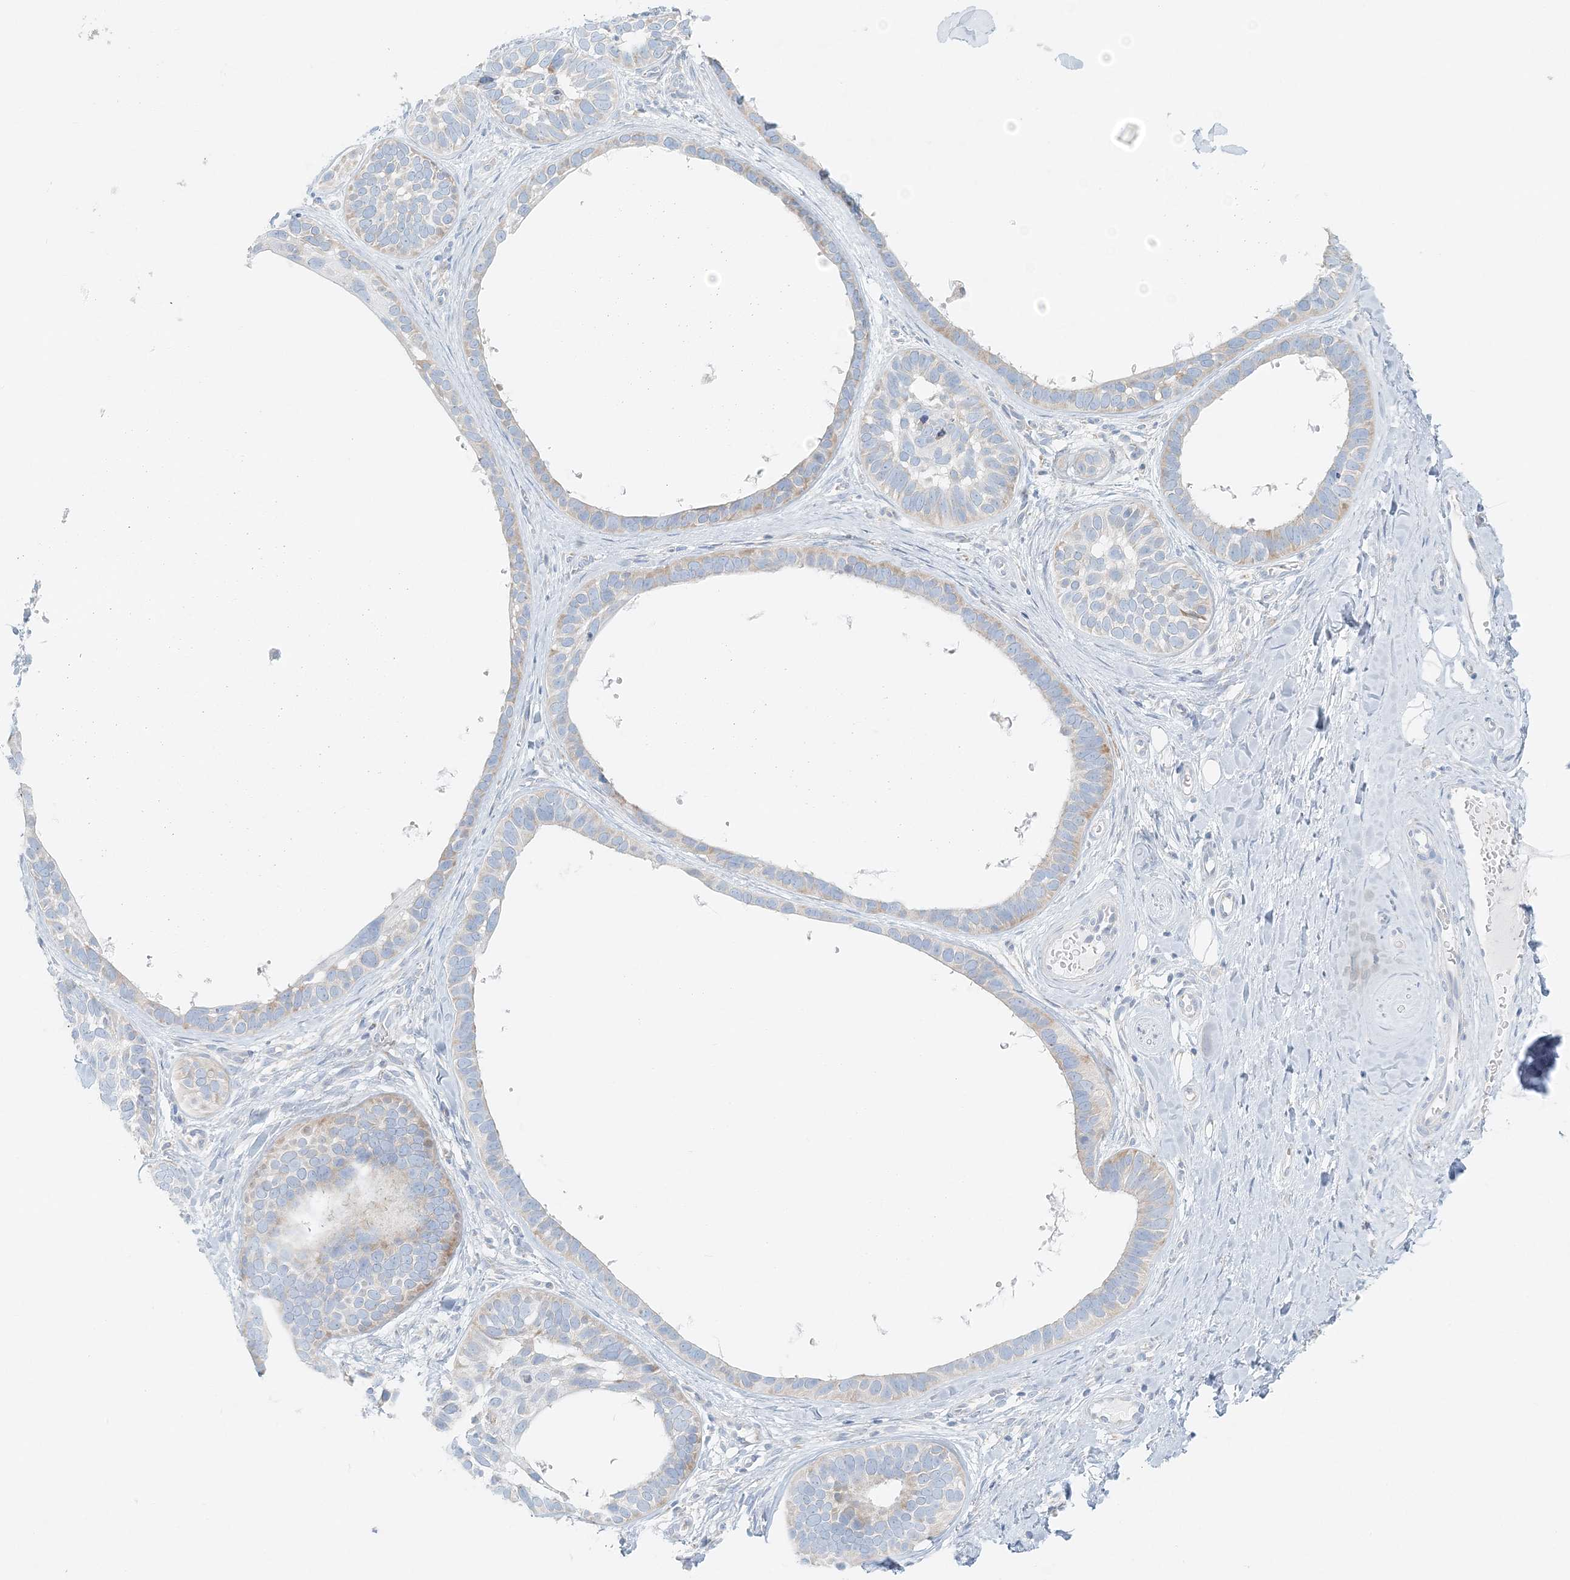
{"staining": {"intensity": "negative", "quantity": "none", "location": "none"}, "tissue": "skin cancer", "cell_type": "Tumor cells", "image_type": "cancer", "snomed": [{"axis": "morphology", "description": "Basal cell carcinoma"}, {"axis": "topography", "description": "Skin"}], "caption": "This is an immunohistochemistry micrograph of human skin cancer. There is no expression in tumor cells.", "gene": "STK11IP", "patient": {"sex": "male", "age": 62}}